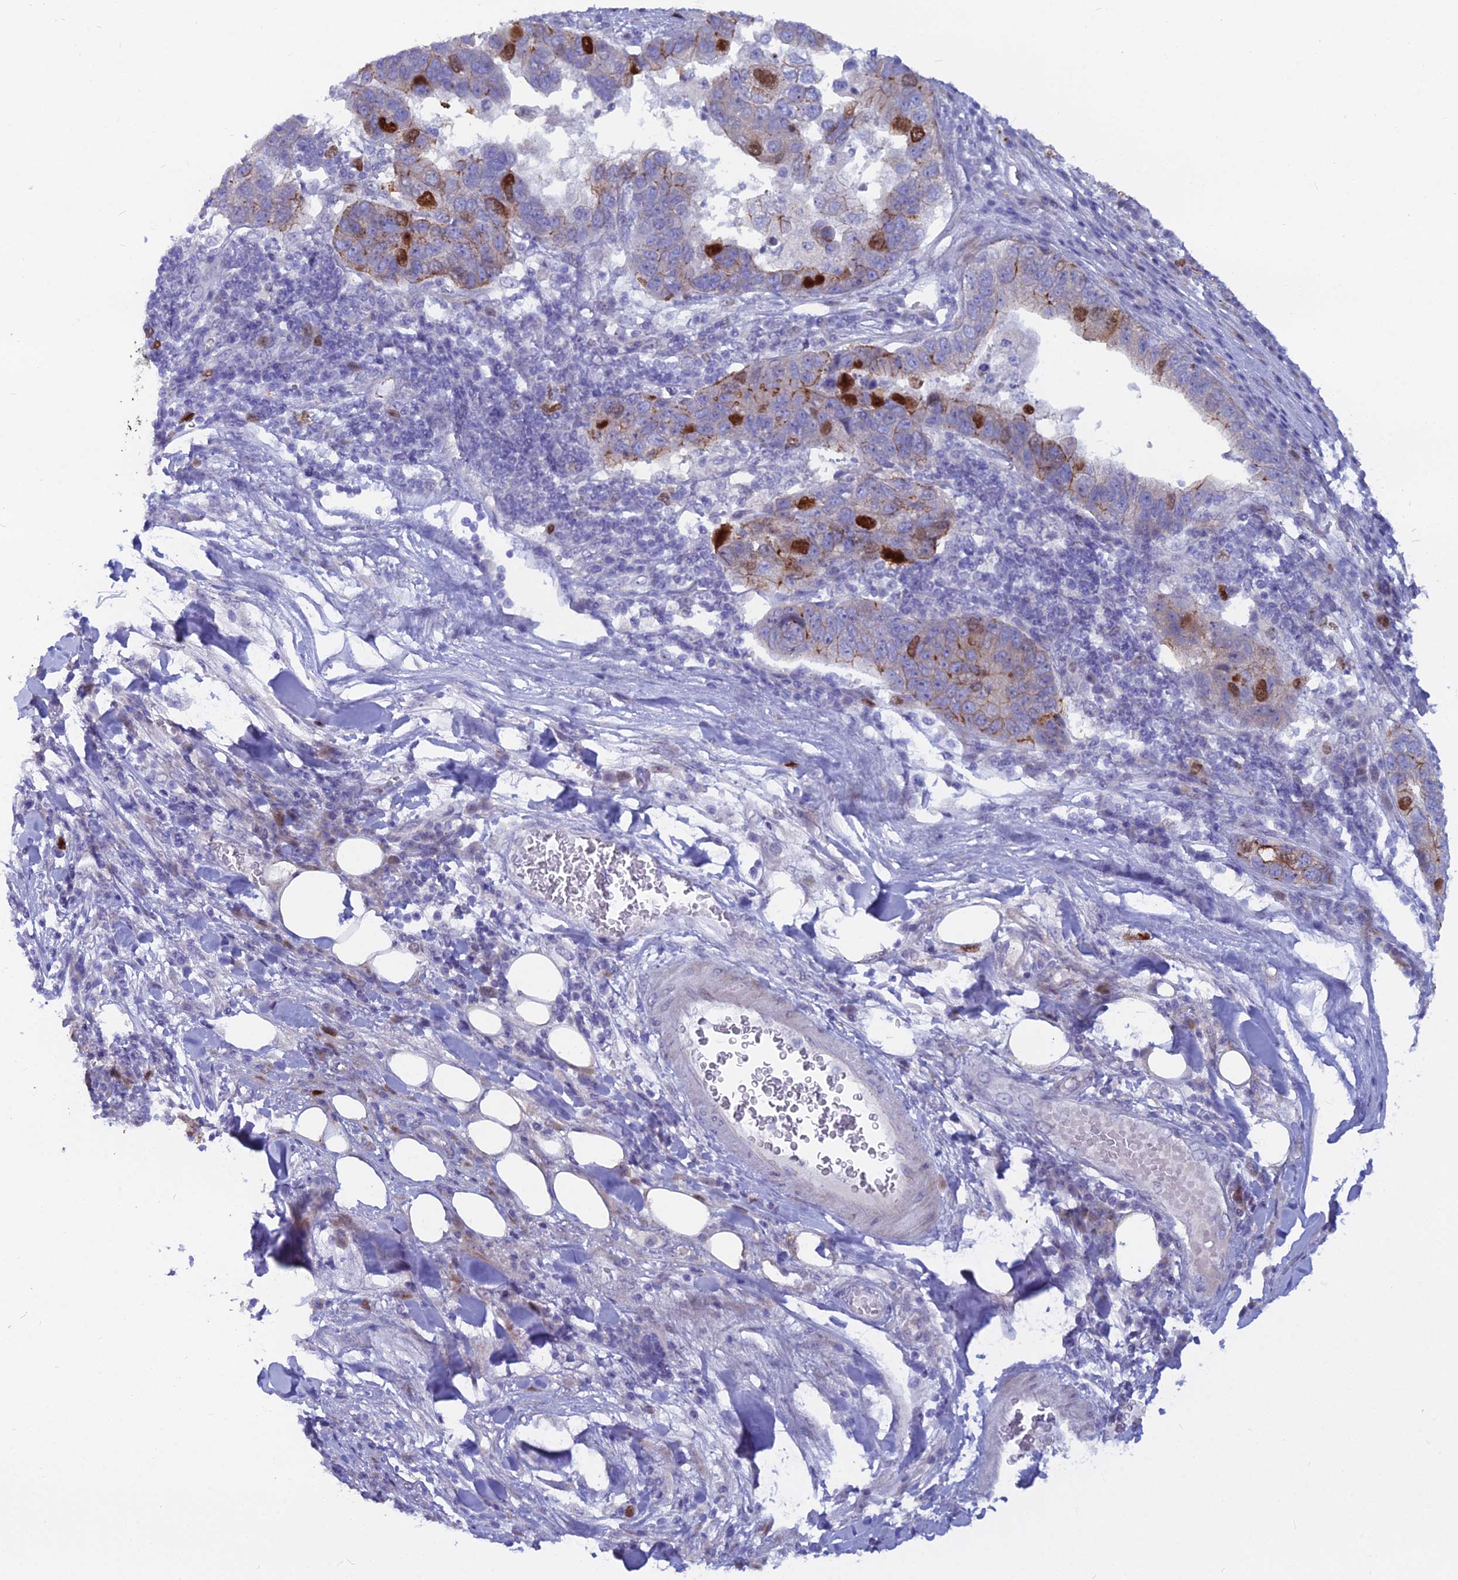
{"staining": {"intensity": "strong", "quantity": "<25%", "location": "cytoplasmic/membranous,nuclear"}, "tissue": "pancreatic cancer", "cell_type": "Tumor cells", "image_type": "cancer", "snomed": [{"axis": "morphology", "description": "Adenocarcinoma, NOS"}, {"axis": "topography", "description": "Pancreas"}], "caption": "Tumor cells reveal medium levels of strong cytoplasmic/membranous and nuclear positivity in about <25% of cells in pancreatic adenocarcinoma.", "gene": "NUSAP1", "patient": {"sex": "female", "age": 61}}